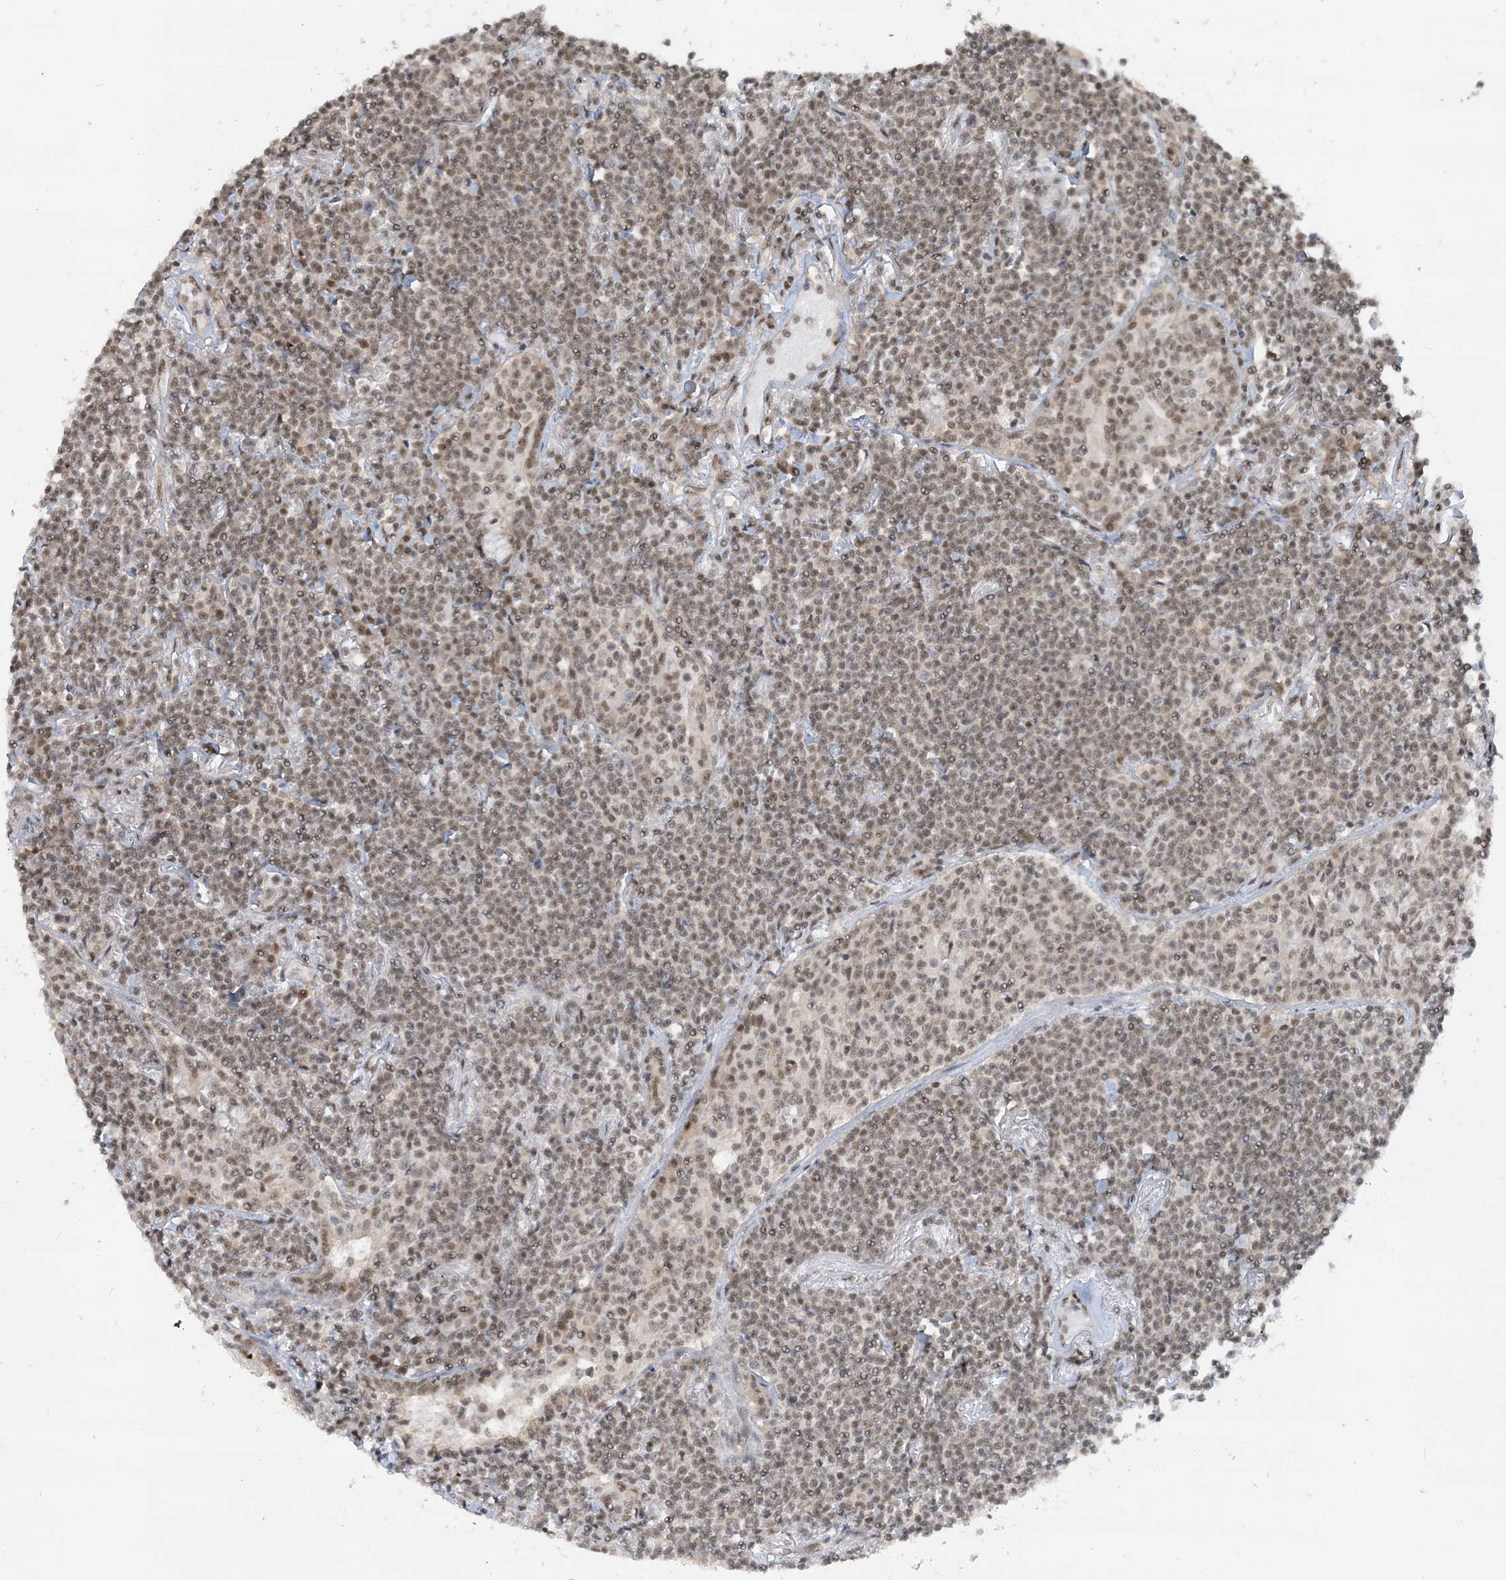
{"staining": {"intensity": "moderate", "quantity": ">75%", "location": "nuclear"}, "tissue": "lymphoma", "cell_type": "Tumor cells", "image_type": "cancer", "snomed": [{"axis": "morphology", "description": "Malignant lymphoma, non-Hodgkin's type, Low grade"}, {"axis": "topography", "description": "Lung"}], "caption": "Protein analysis of malignant lymphoma, non-Hodgkin's type (low-grade) tissue reveals moderate nuclear staining in approximately >75% of tumor cells. The staining was performed using DAB (3,3'-diaminobenzidine) to visualize the protein expression in brown, while the nuclei were stained in blue with hematoxylin (Magnification: 20x).", "gene": "SEPHS1", "patient": {"sex": "female", "age": 71}}